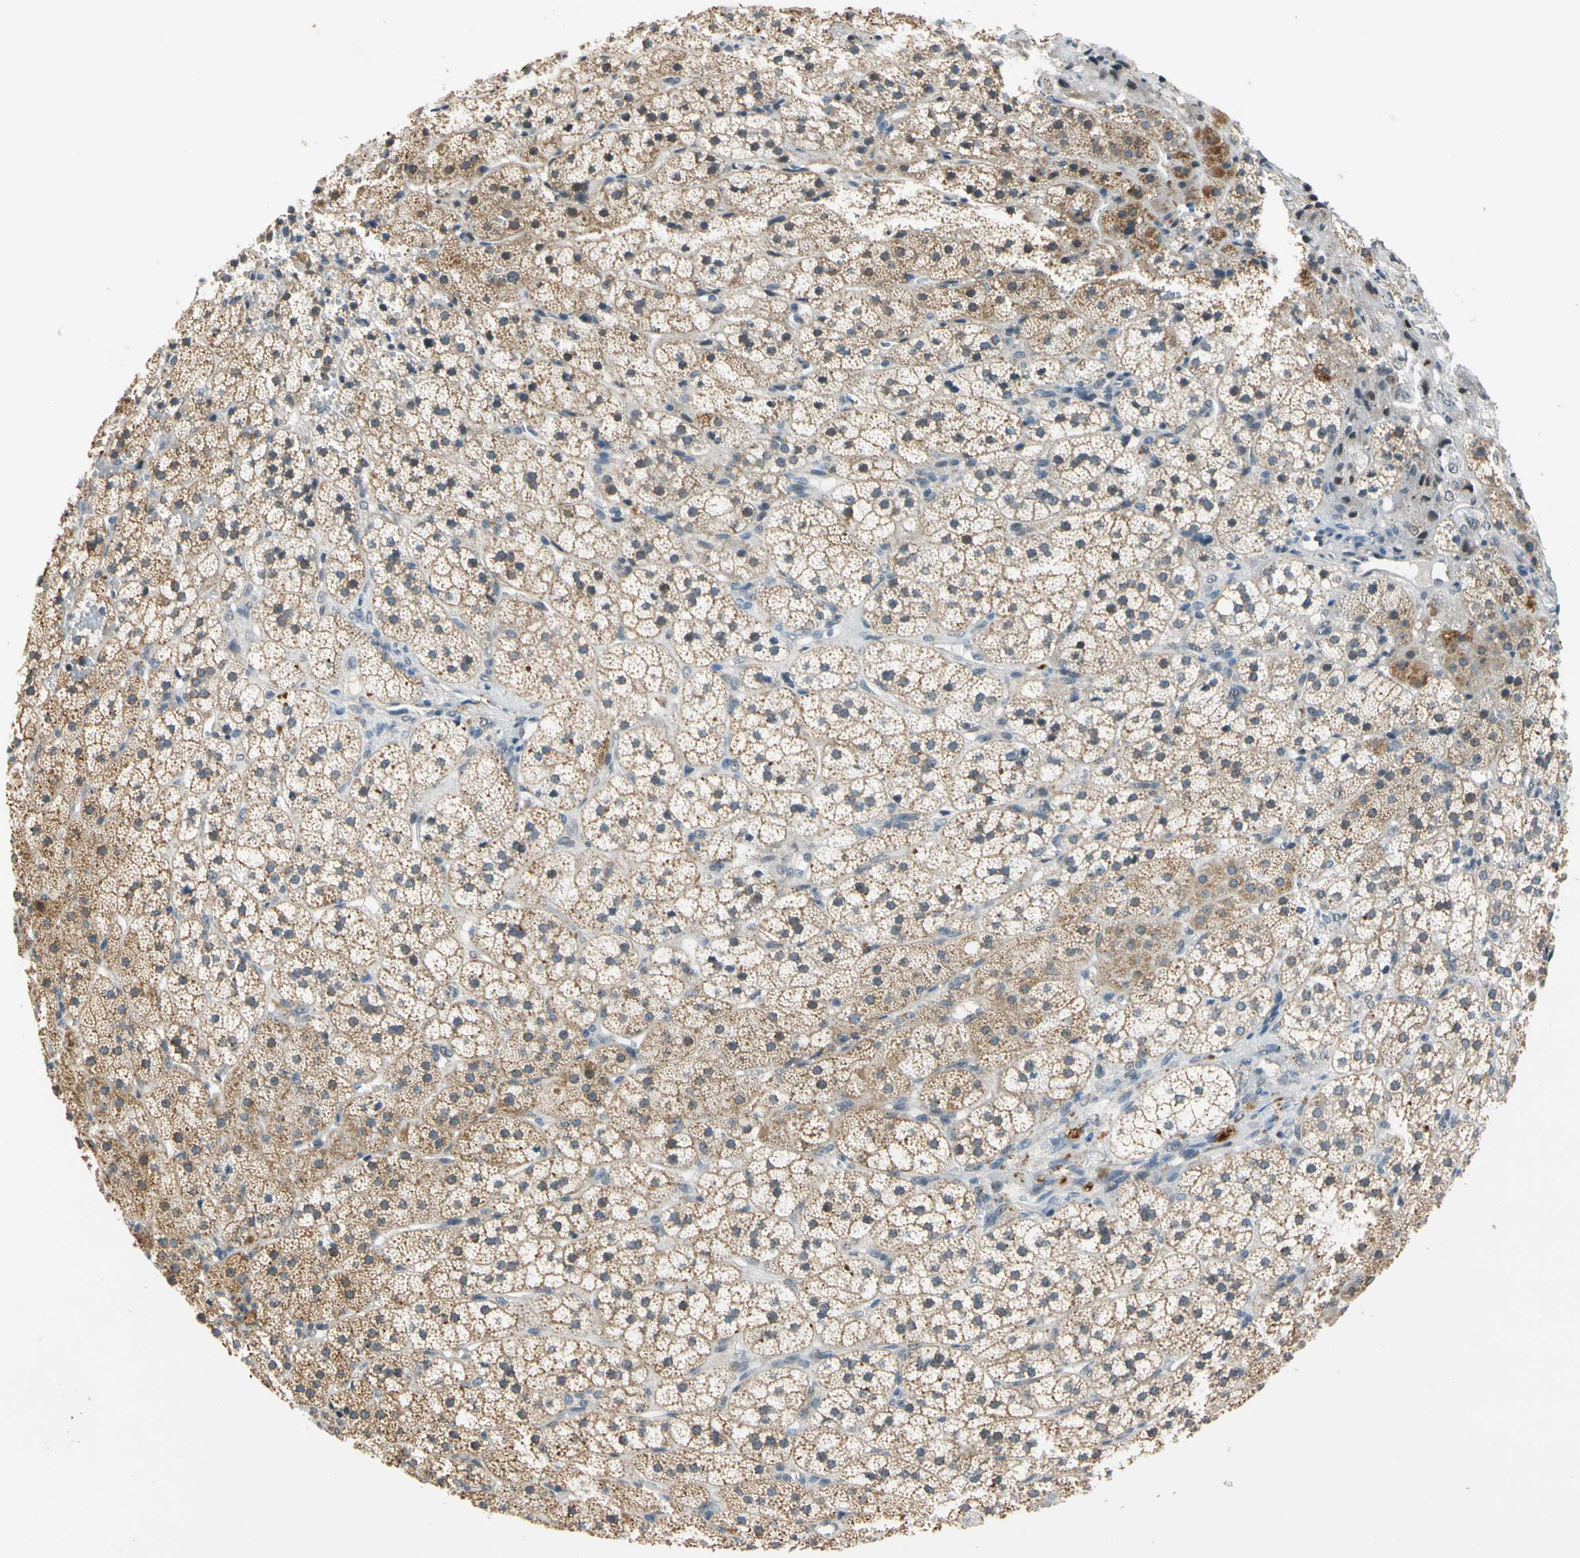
{"staining": {"intensity": "weak", "quantity": ">75%", "location": "cytoplasmic/membranous"}, "tissue": "adrenal gland", "cell_type": "Glandular cells", "image_type": "normal", "snomed": [{"axis": "morphology", "description": "Normal tissue, NOS"}, {"axis": "topography", "description": "Adrenal gland"}], "caption": "Immunohistochemical staining of benign adrenal gland exhibits >75% levels of weak cytoplasmic/membranous protein positivity in about >75% of glandular cells. Nuclei are stained in blue.", "gene": "RIOX2", "patient": {"sex": "female", "age": 44}}